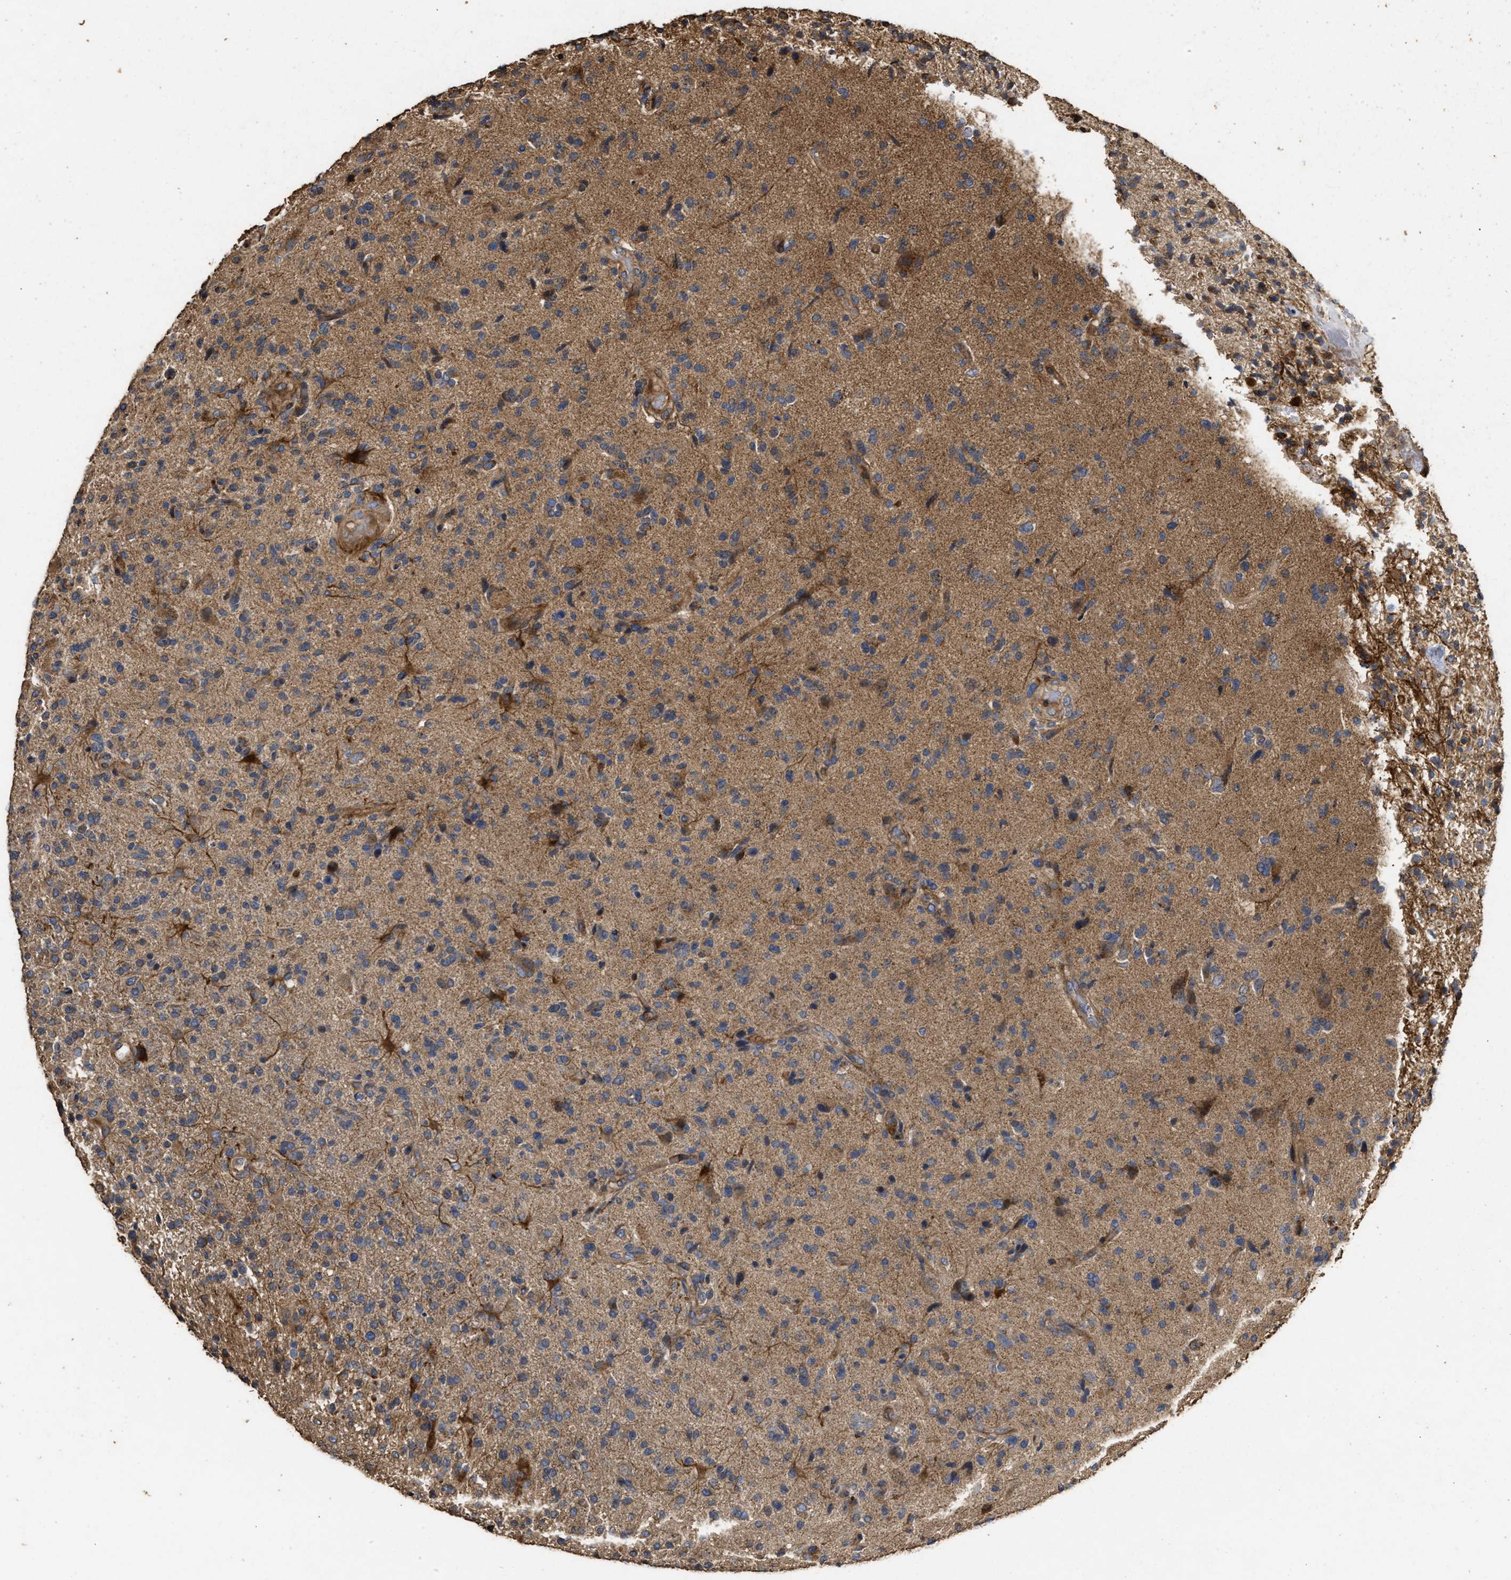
{"staining": {"intensity": "moderate", "quantity": "25%-75%", "location": "cytoplasmic/membranous"}, "tissue": "glioma", "cell_type": "Tumor cells", "image_type": "cancer", "snomed": [{"axis": "morphology", "description": "Glioma, malignant, High grade"}, {"axis": "topography", "description": "Brain"}], "caption": "IHC (DAB (3,3'-diaminobenzidine)) staining of human glioma exhibits moderate cytoplasmic/membranous protein staining in about 25%-75% of tumor cells.", "gene": "NAV1", "patient": {"sex": "male", "age": 72}}